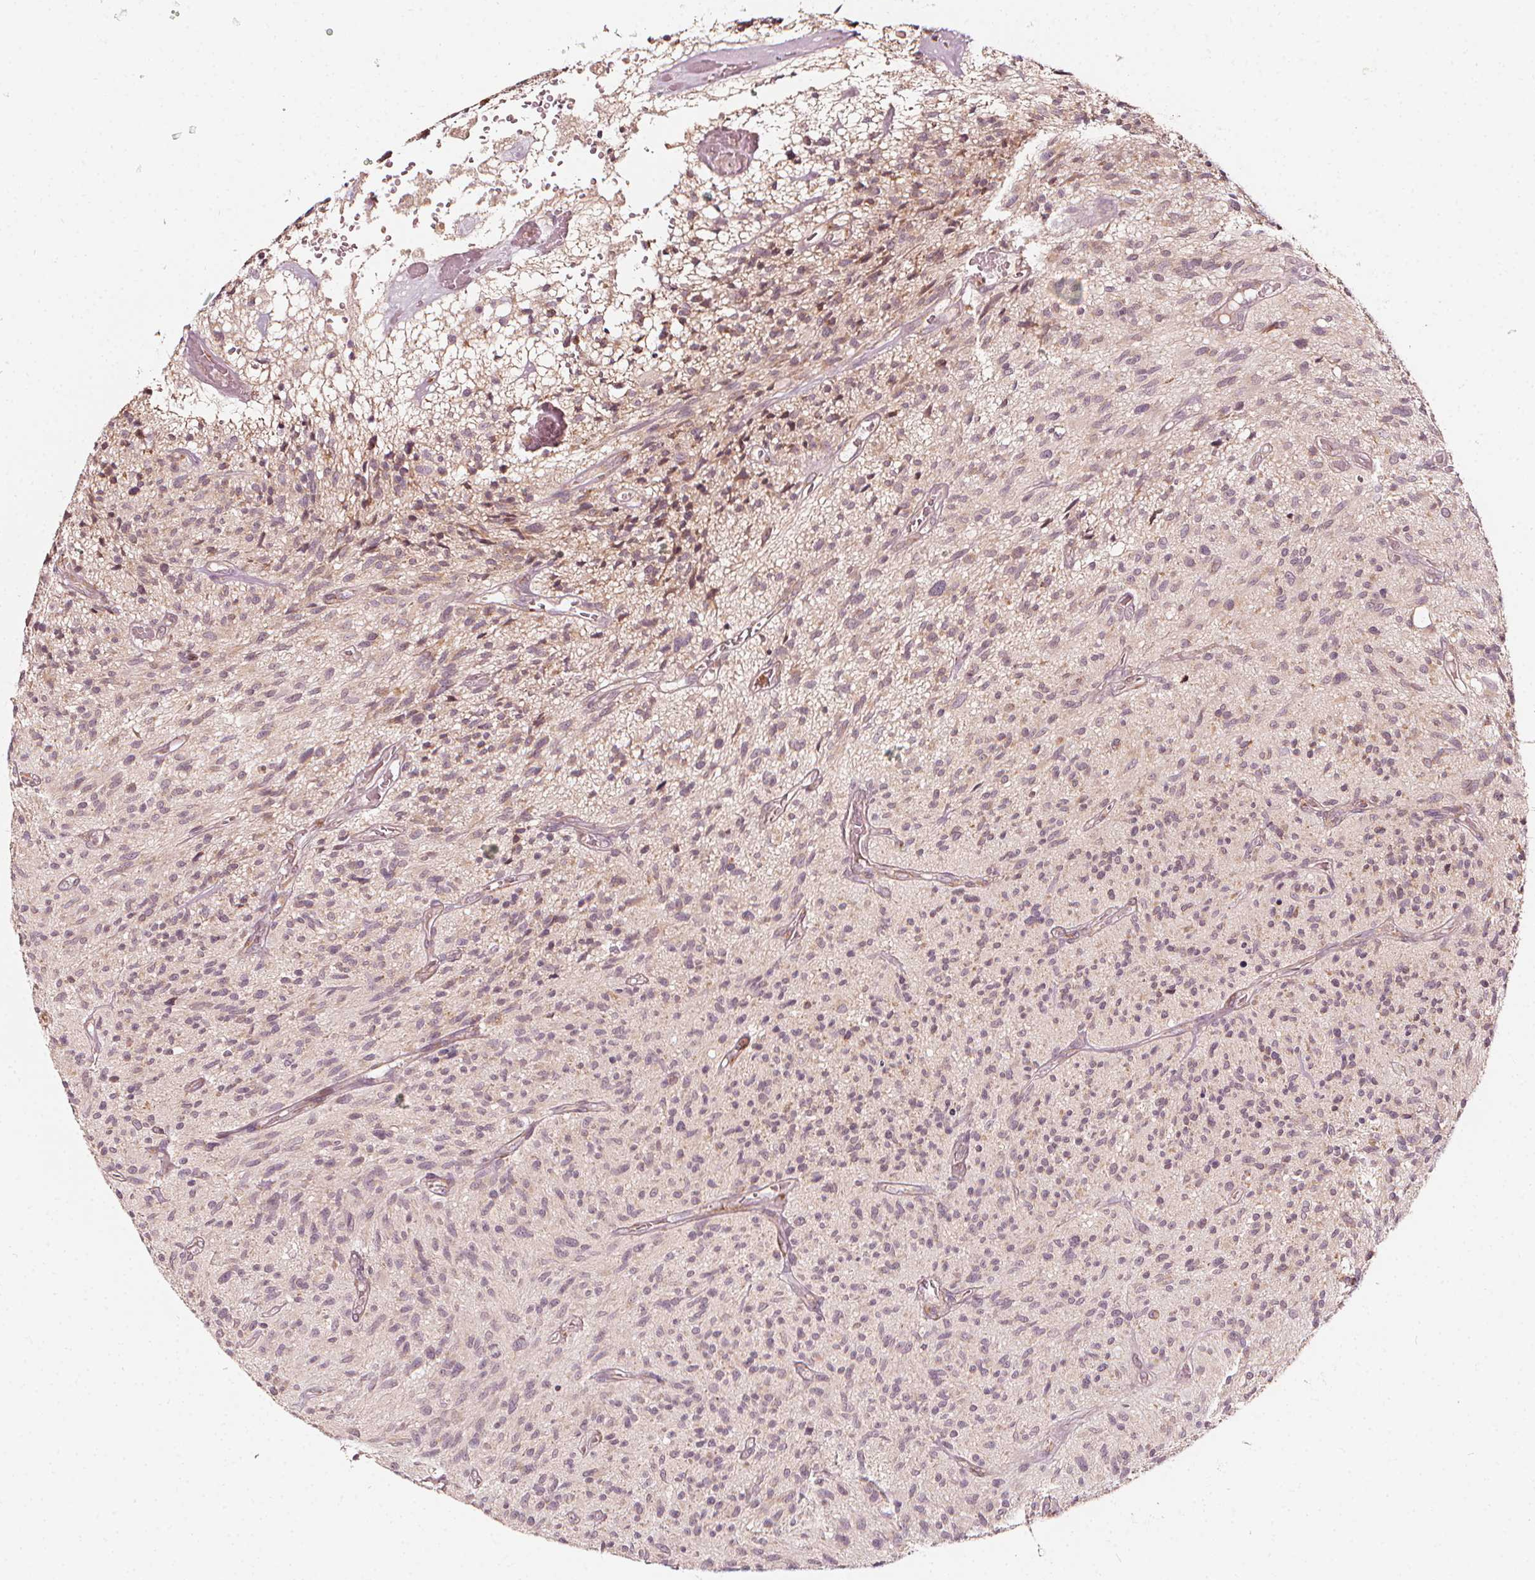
{"staining": {"intensity": "weak", "quantity": "<25%", "location": "nuclear"}, "tissue": "glioma", "cell_type": "Tumor cells", "image_type": "cancer", "snomed": [{"axis": "morphology", "description": "Glioma, malignant, High grade"}, {"axis": "topography", "description": "Brain"}], "caption": "Immunohistochemistry (IHC) of human malignant glioma (high-grade) reveals no expression in tumor cells.", "gene": "NPC1L1", "patient": {"sex": "male", "age": 75}}